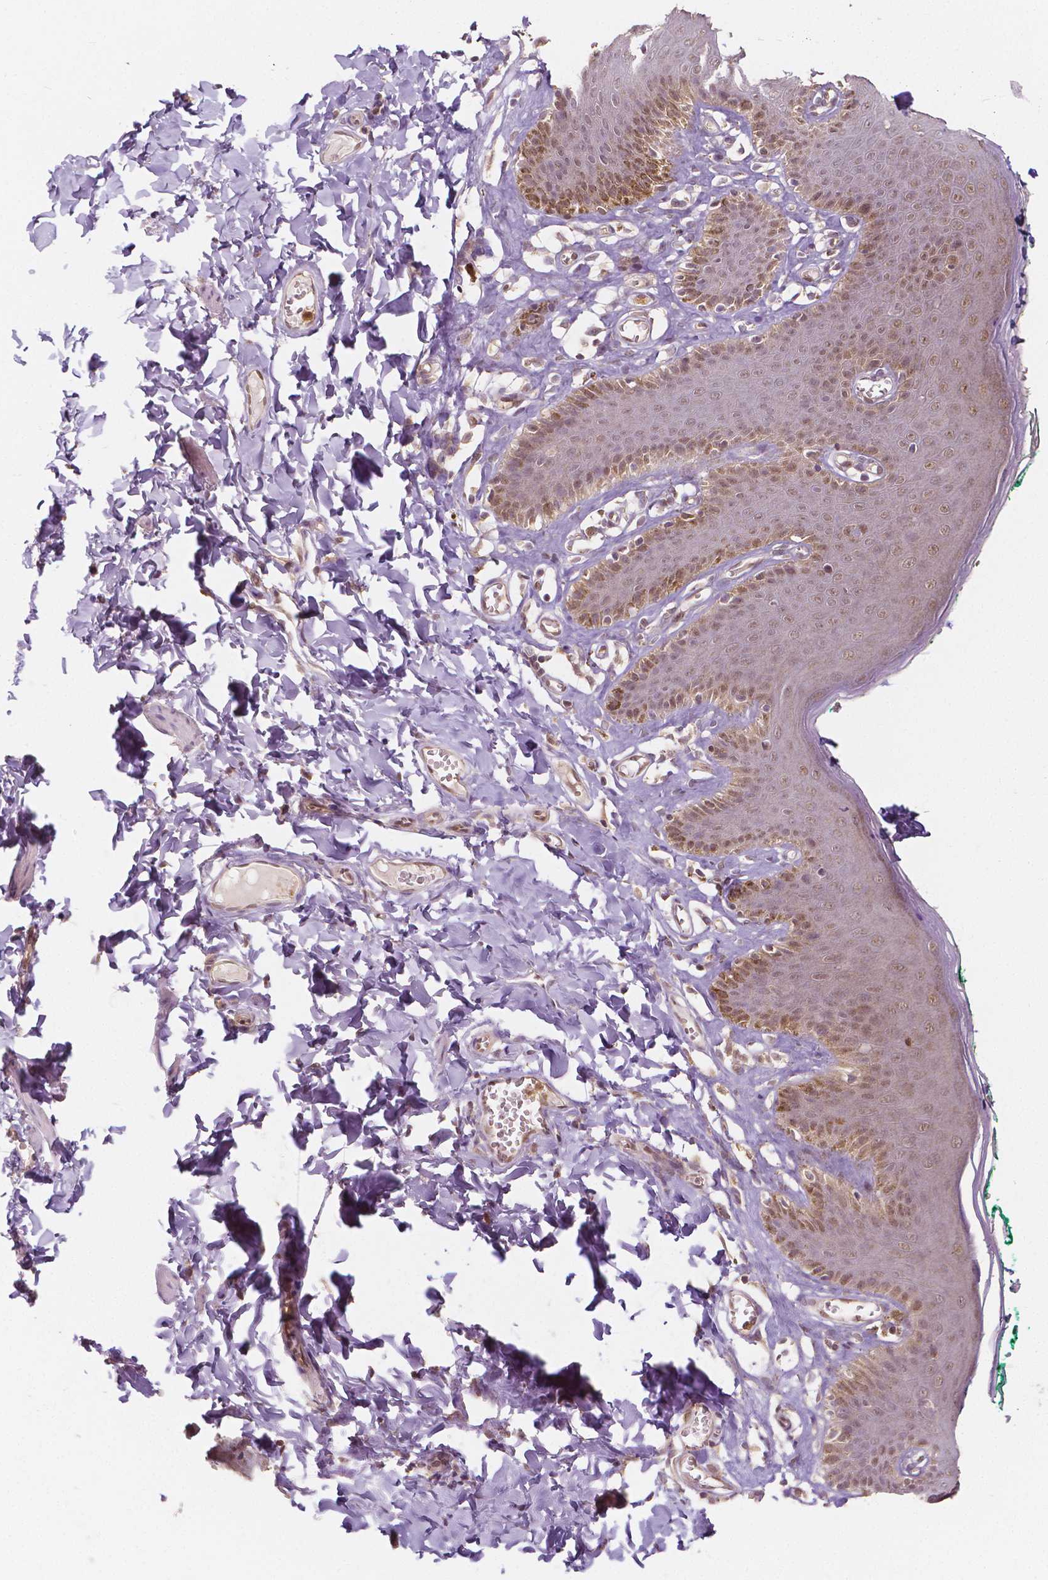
{"staining": {"intensity": "moderate", "quantity": "25%-75%", "location": "cytoplasmic/membranous,nuclear"}, "tissue": "skin", "cell_type": "Epidermal cells", "image_type": "normal", "snomed": [{"axis": "morphology", "description": "Normal tissue, NOS"}, {"axis": "topography", "description": "Vulva"}, {"axis": "topography", "description": "Peripheral nerve tissue"}], "caption": "Protein staining by immunohistochemistry (IHC) shows moderate cytoplasmic/membranous,nuclear expression in approximately 25%-75% of epidermal cells in normal skin. The protein of interest is stained brown, and the nuclei are stained in blue (DAB IHC with brightfield microscopy, high magnification).", "gene": "NAPRT", "patient": {"sex": "female", "age": 66}}